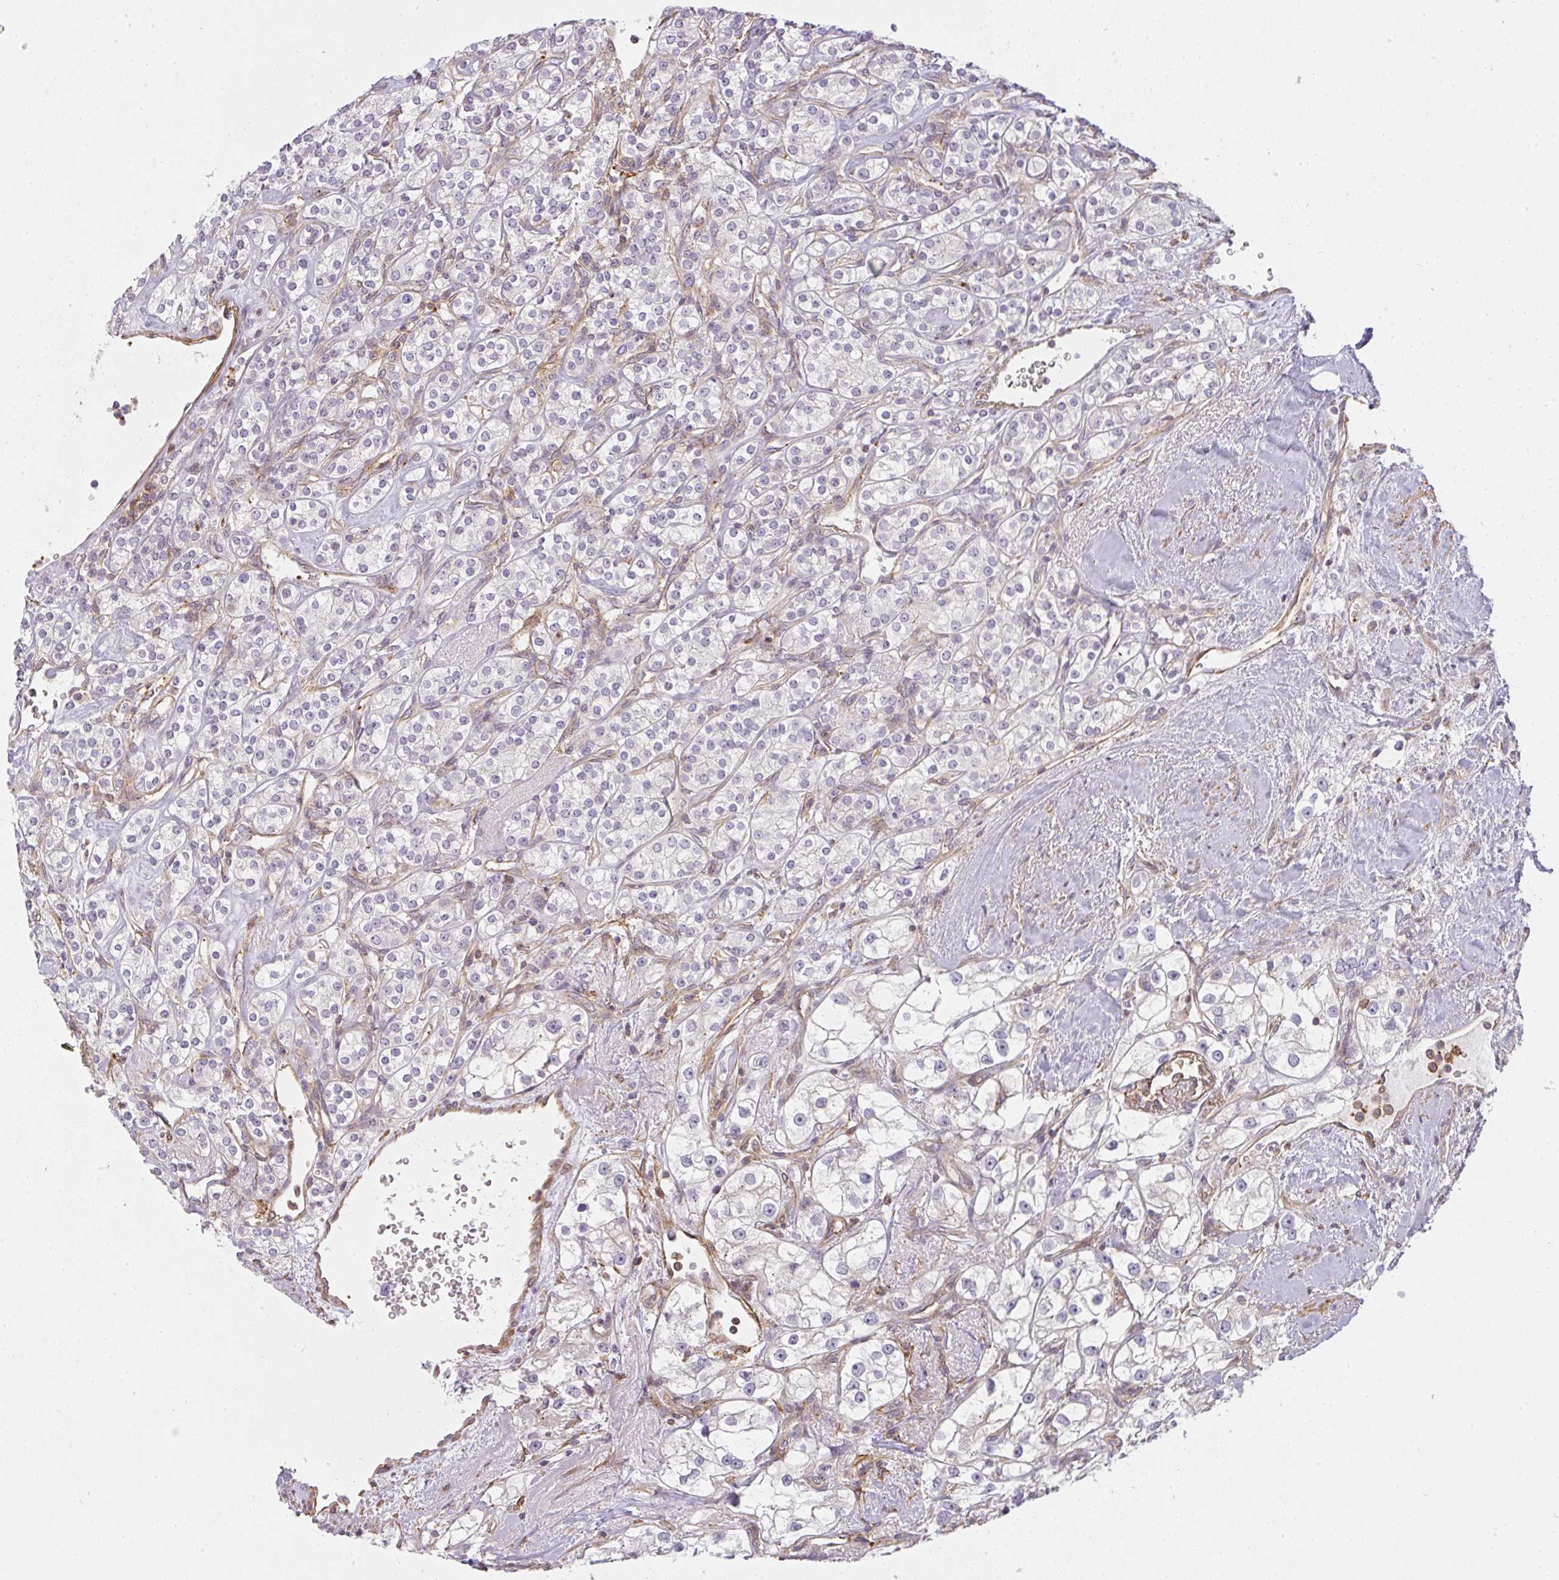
{"staining": {"intensity": "negative", "quantity": "none", "location": "none"}, "tissue": "renal cancer", "cell_type": "Tumor cells", "image_type": "cancer", "snomed": [{"axis": "morphology", "description": "Adenocarcinoma, NOS"}, {"axis": "topography", "description": "Kidney"}], "caption": "There is no significant expression in tumor cells of adenocarcinoma (renal).", "gene": "SULF1", "patient": {"sex": "male", "age": 77}}